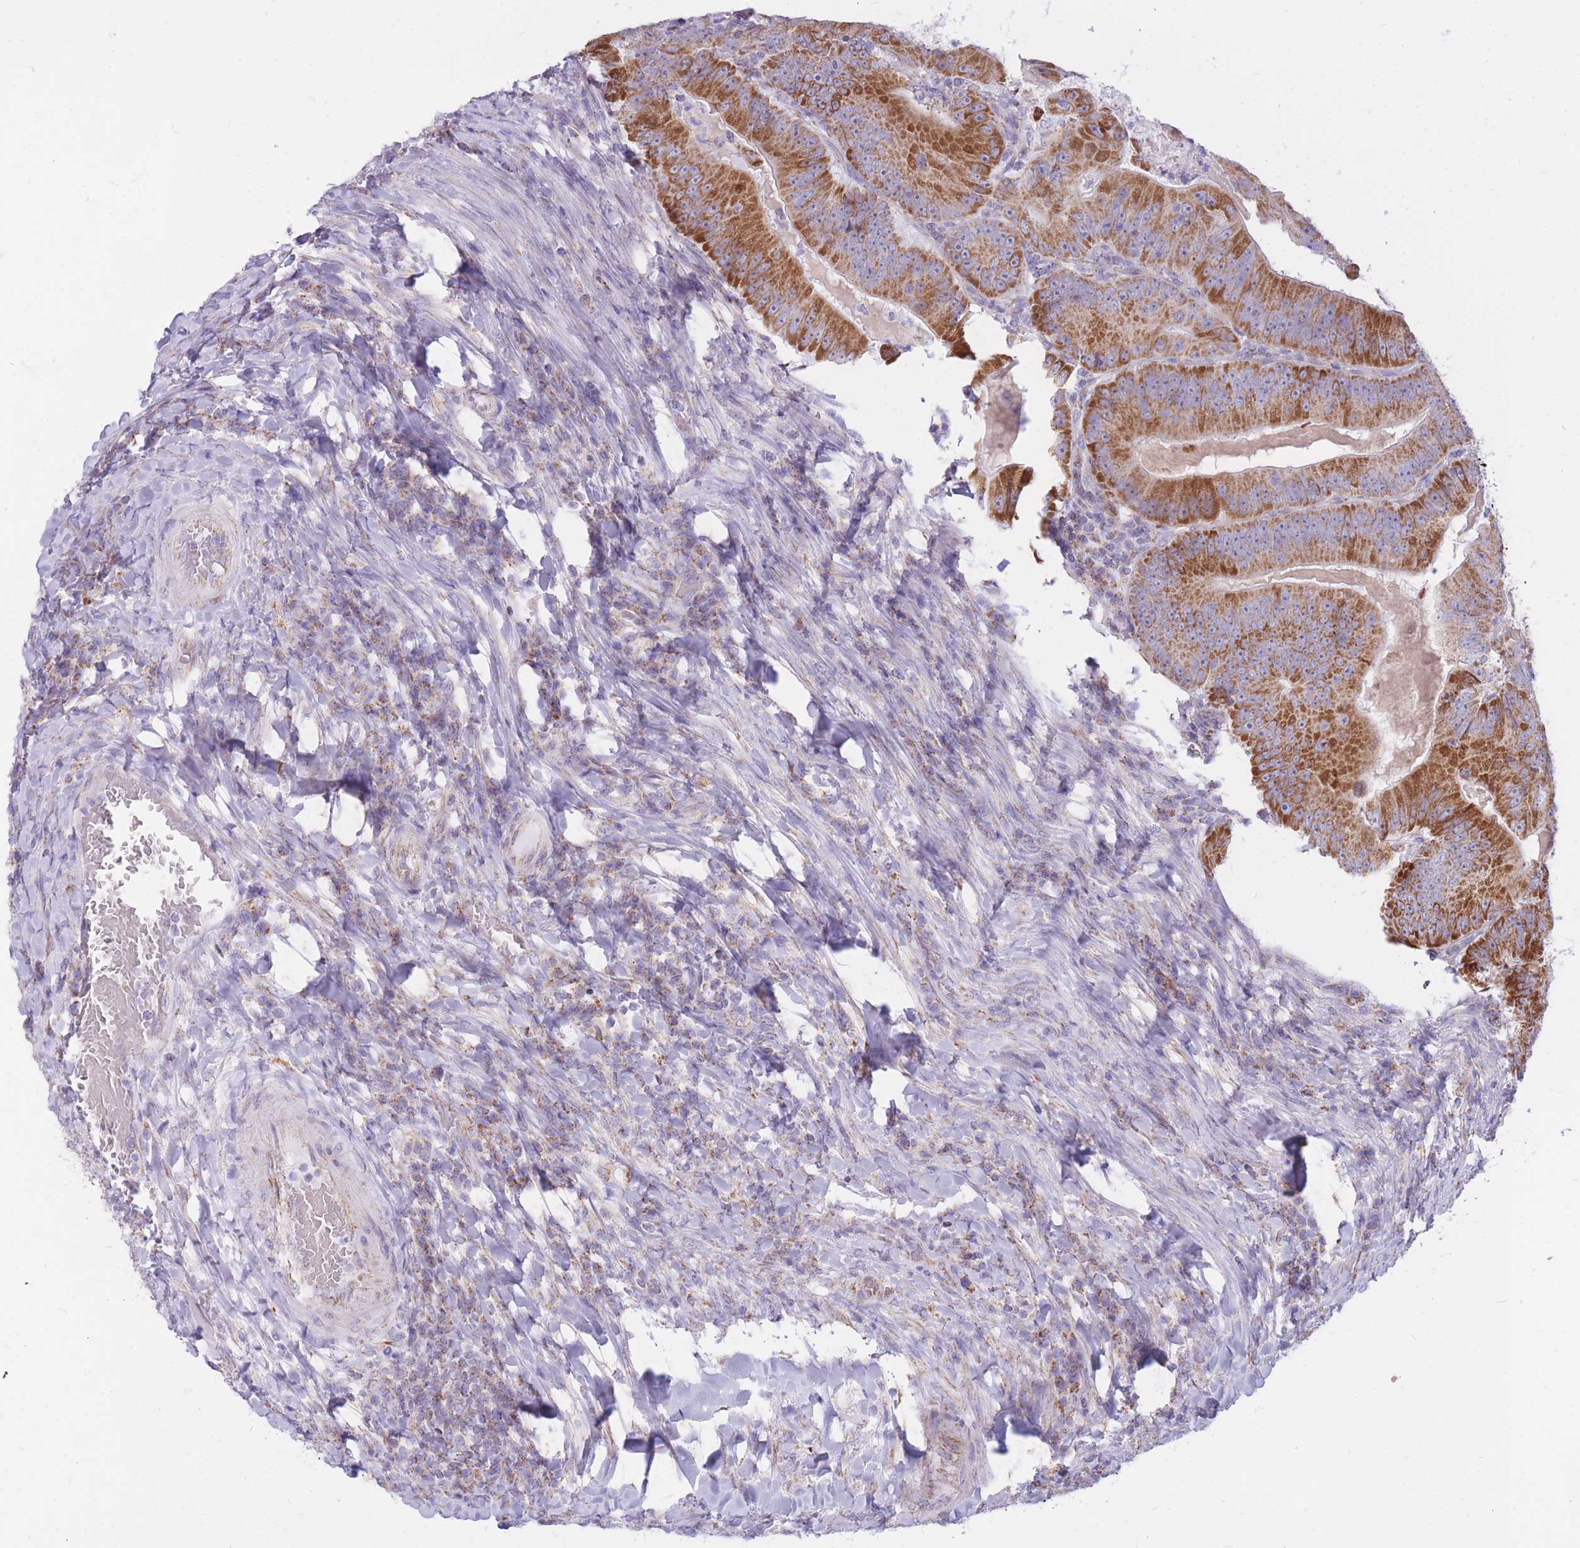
{"staining": {"intensity": "strong", "quantity": ">75%", "location": "cytoplasmic/membranous"}, "tissue": "colorectal cancer", "cell_type": "Tumor cells", "image_type": "cancer", "snomed": [{"axis": "morphology", "description": "Adenocarcinoma, NOS"}, {"axis": "topography", "description": "Colon"}], "caption": "Immunohistochemical staining of human colorectal cancer (adenocarcinoma) demonstrates strong cytoplasmic/membranous protein expression in approximately >75% of tumor cells.", "gene": "PCSK1", "patient": {"sex": "female", "age": 86}}